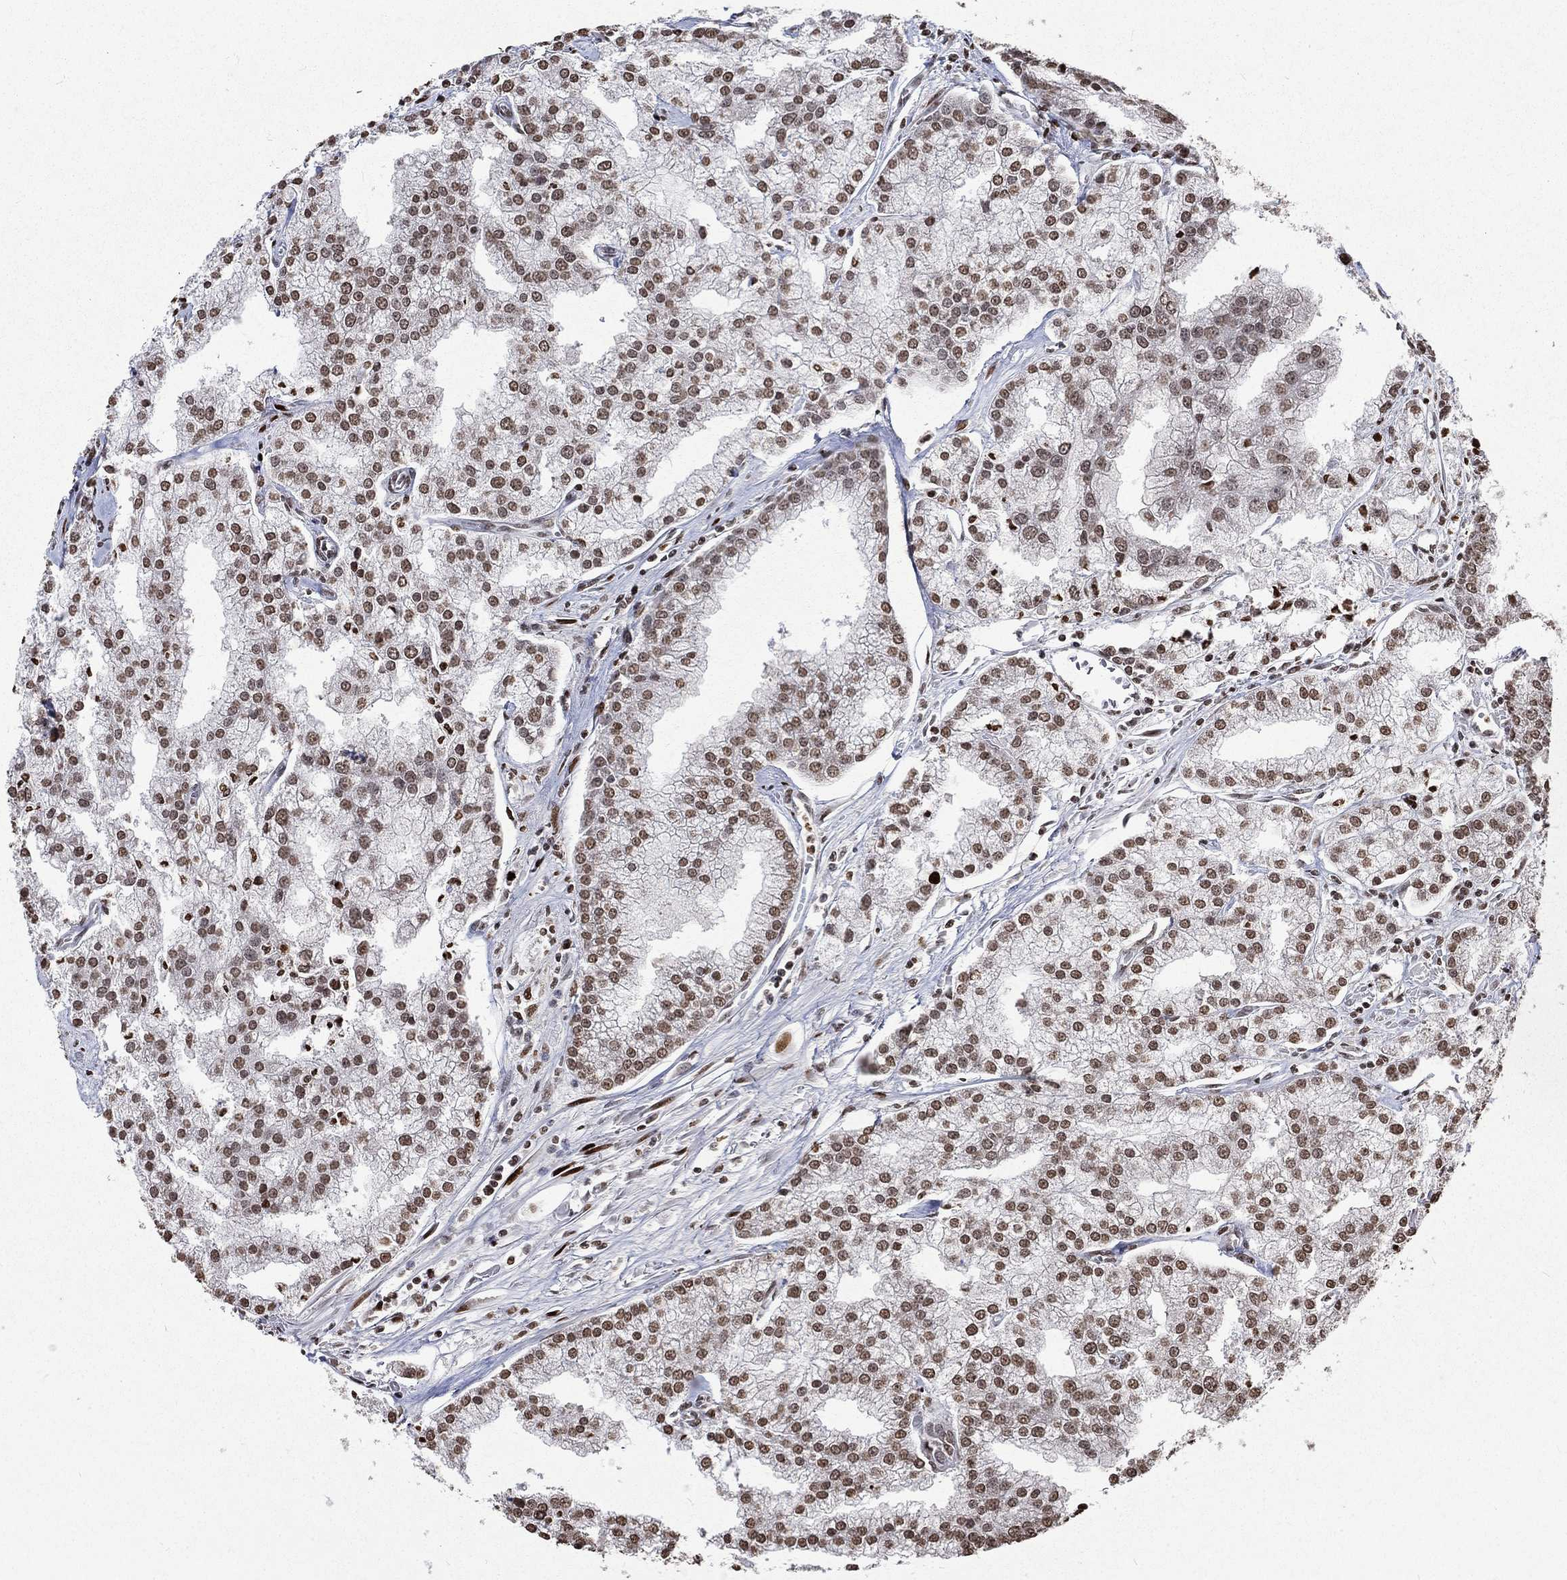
{"staining": {"intensity": "moderate", "quantity": "25%-75%", "location": "nuclear"}, "tissue": "prostate cancer", "cell_type": "Tumor cells", "image_type": "cancer", "snomed": [{"axis": "morphology", "description": "Adenocarcinoma, NOS"}, {"axis": "topography", "description": "Prostate"}], "caption": "Immunohistochemical staining of adenocarcinoma (prostate) demonstrates medium levels of moderate nuclear expression in approximately 25%-75% of tumor cells.", "gene": "SRSF3", "patient": {"sex": "male", "age": 70}}